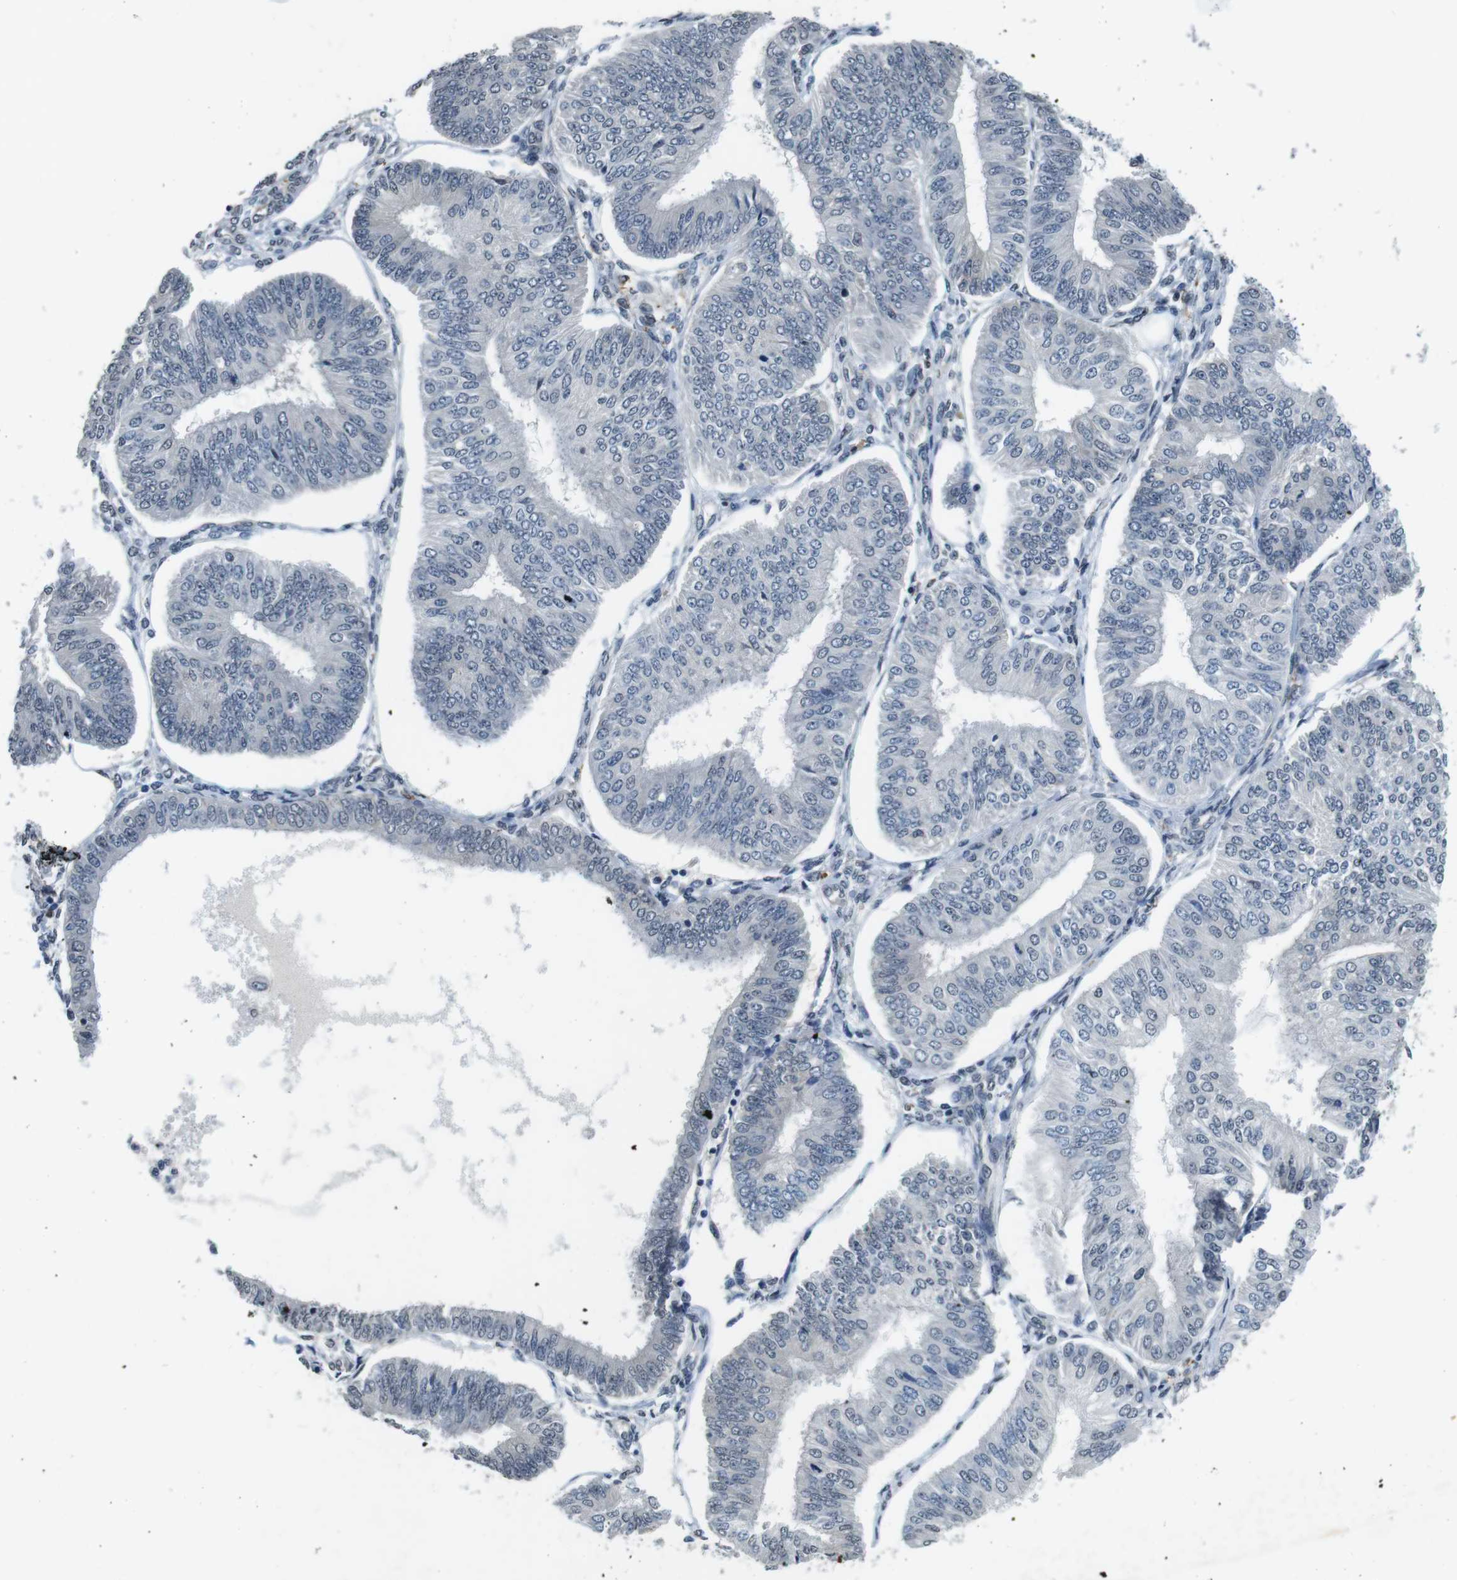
{"staining": {"intensity": "negative", "quantity": "none", "location": "none"}, "tissue": "endometrial cancer", "cell_type": "Tumor cells", "image_type": "cancer", "snomed": [{"axis": "morphology", "description": "Adenocarcinoma, NOS"}, {"axis": "topography", "description": "Endometrium"}], "caption": "Immunohistochemical staining of human adenocarcinoma (endometrial) exhibits no significant expression in tumor cells.", "gene": "CD163L1", "patient": {"sex": "female", "age": 58}}